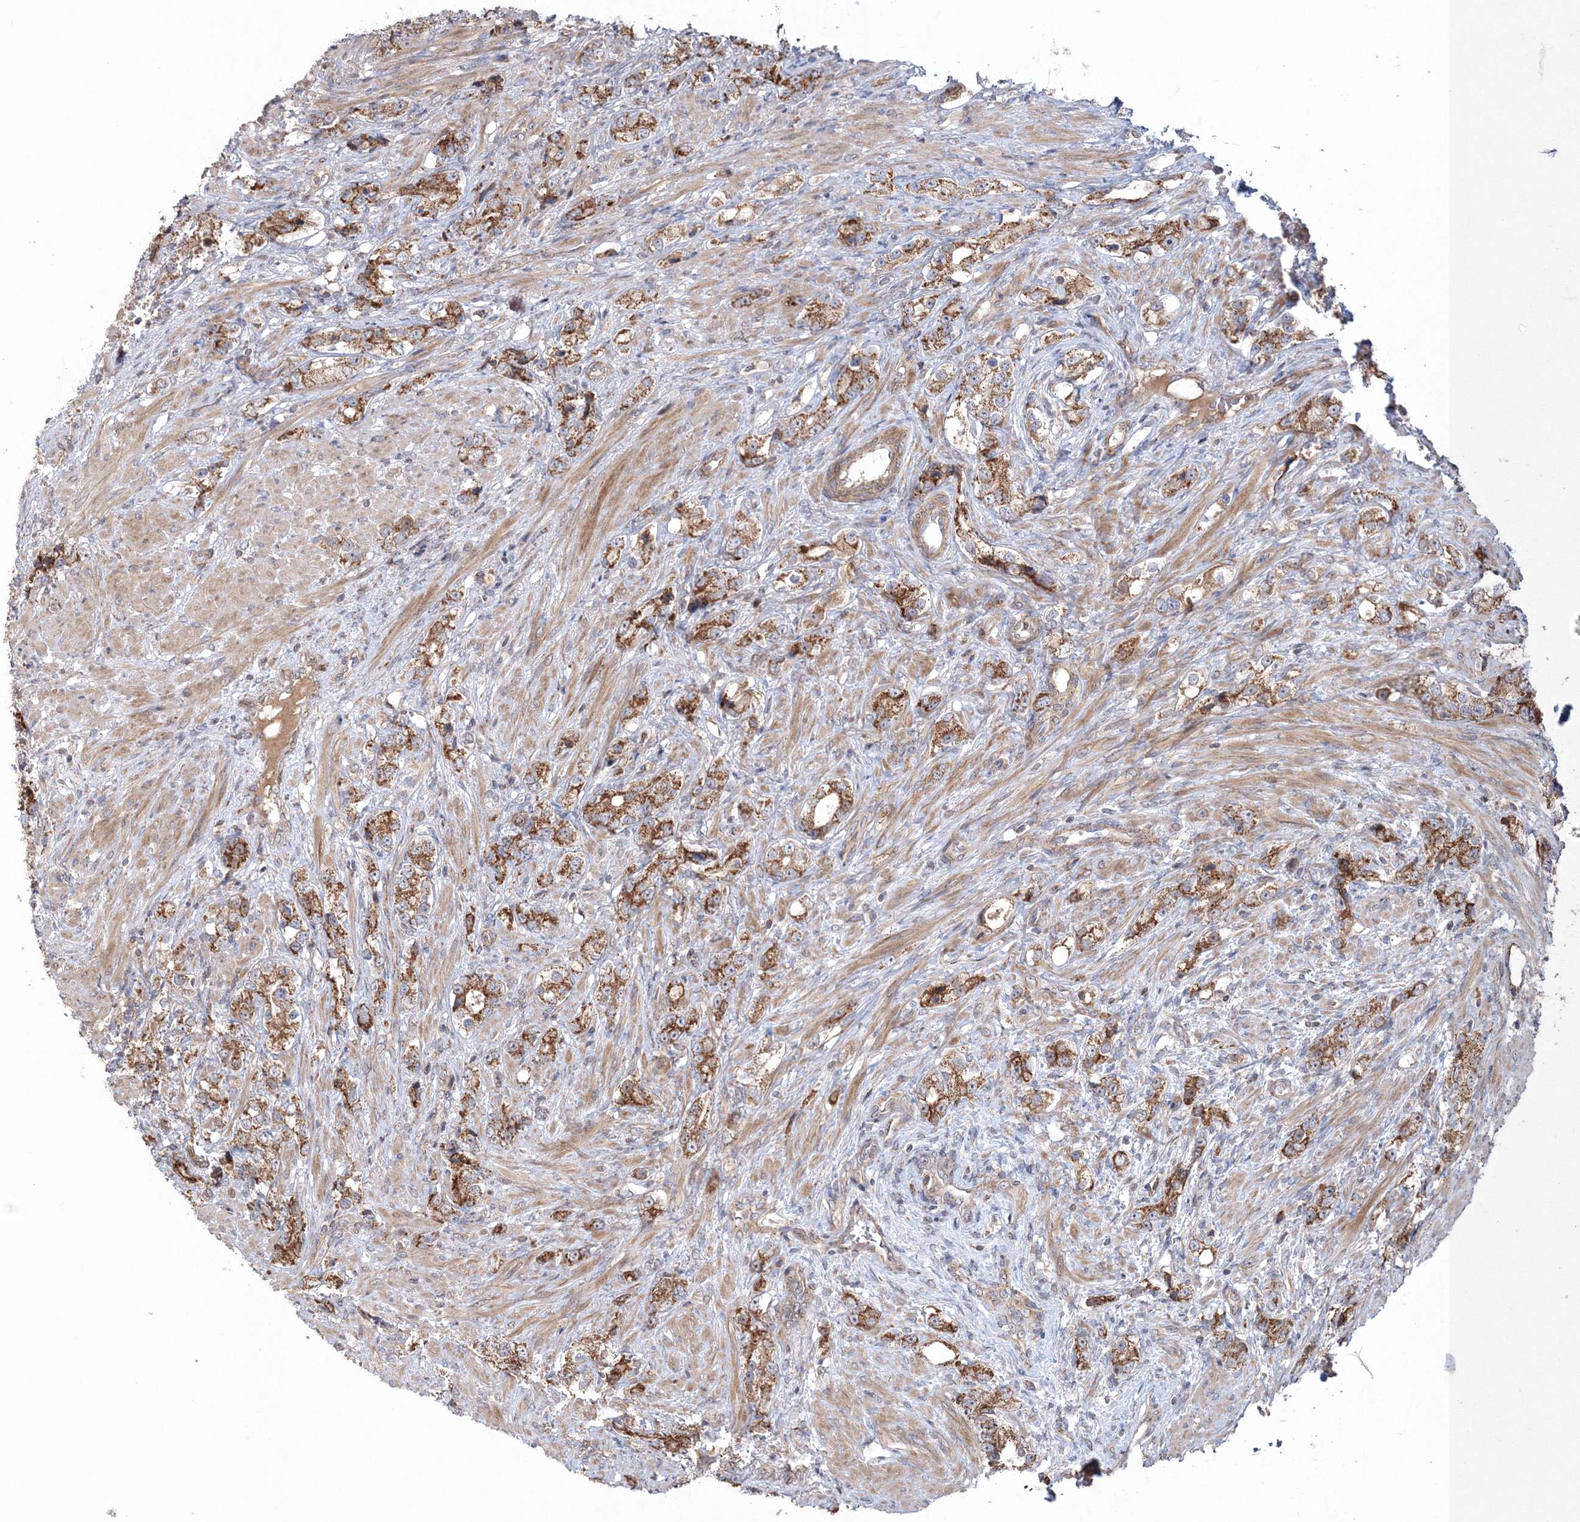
{"staining": {"intensity": "strong", "quantity": ">75%", "location": "cytoplasmic/membranous"}, "tissue": "prostate cancer", "cell_type": "Tumor cells", "image_type": "cancer", "snomed": [{"axis": "morphology", "description": "Adenocarcinoma, High grade"}, {"axis": "topography", "description": "Prostate"}], "caption": "Protein analysis of prostate cancer tissue shows strong cytoplasmic/membranous positivity in approximately >75% of tumor cells.", "gene": "NOA1", "patient": {"sex": "male", "age": 63}}